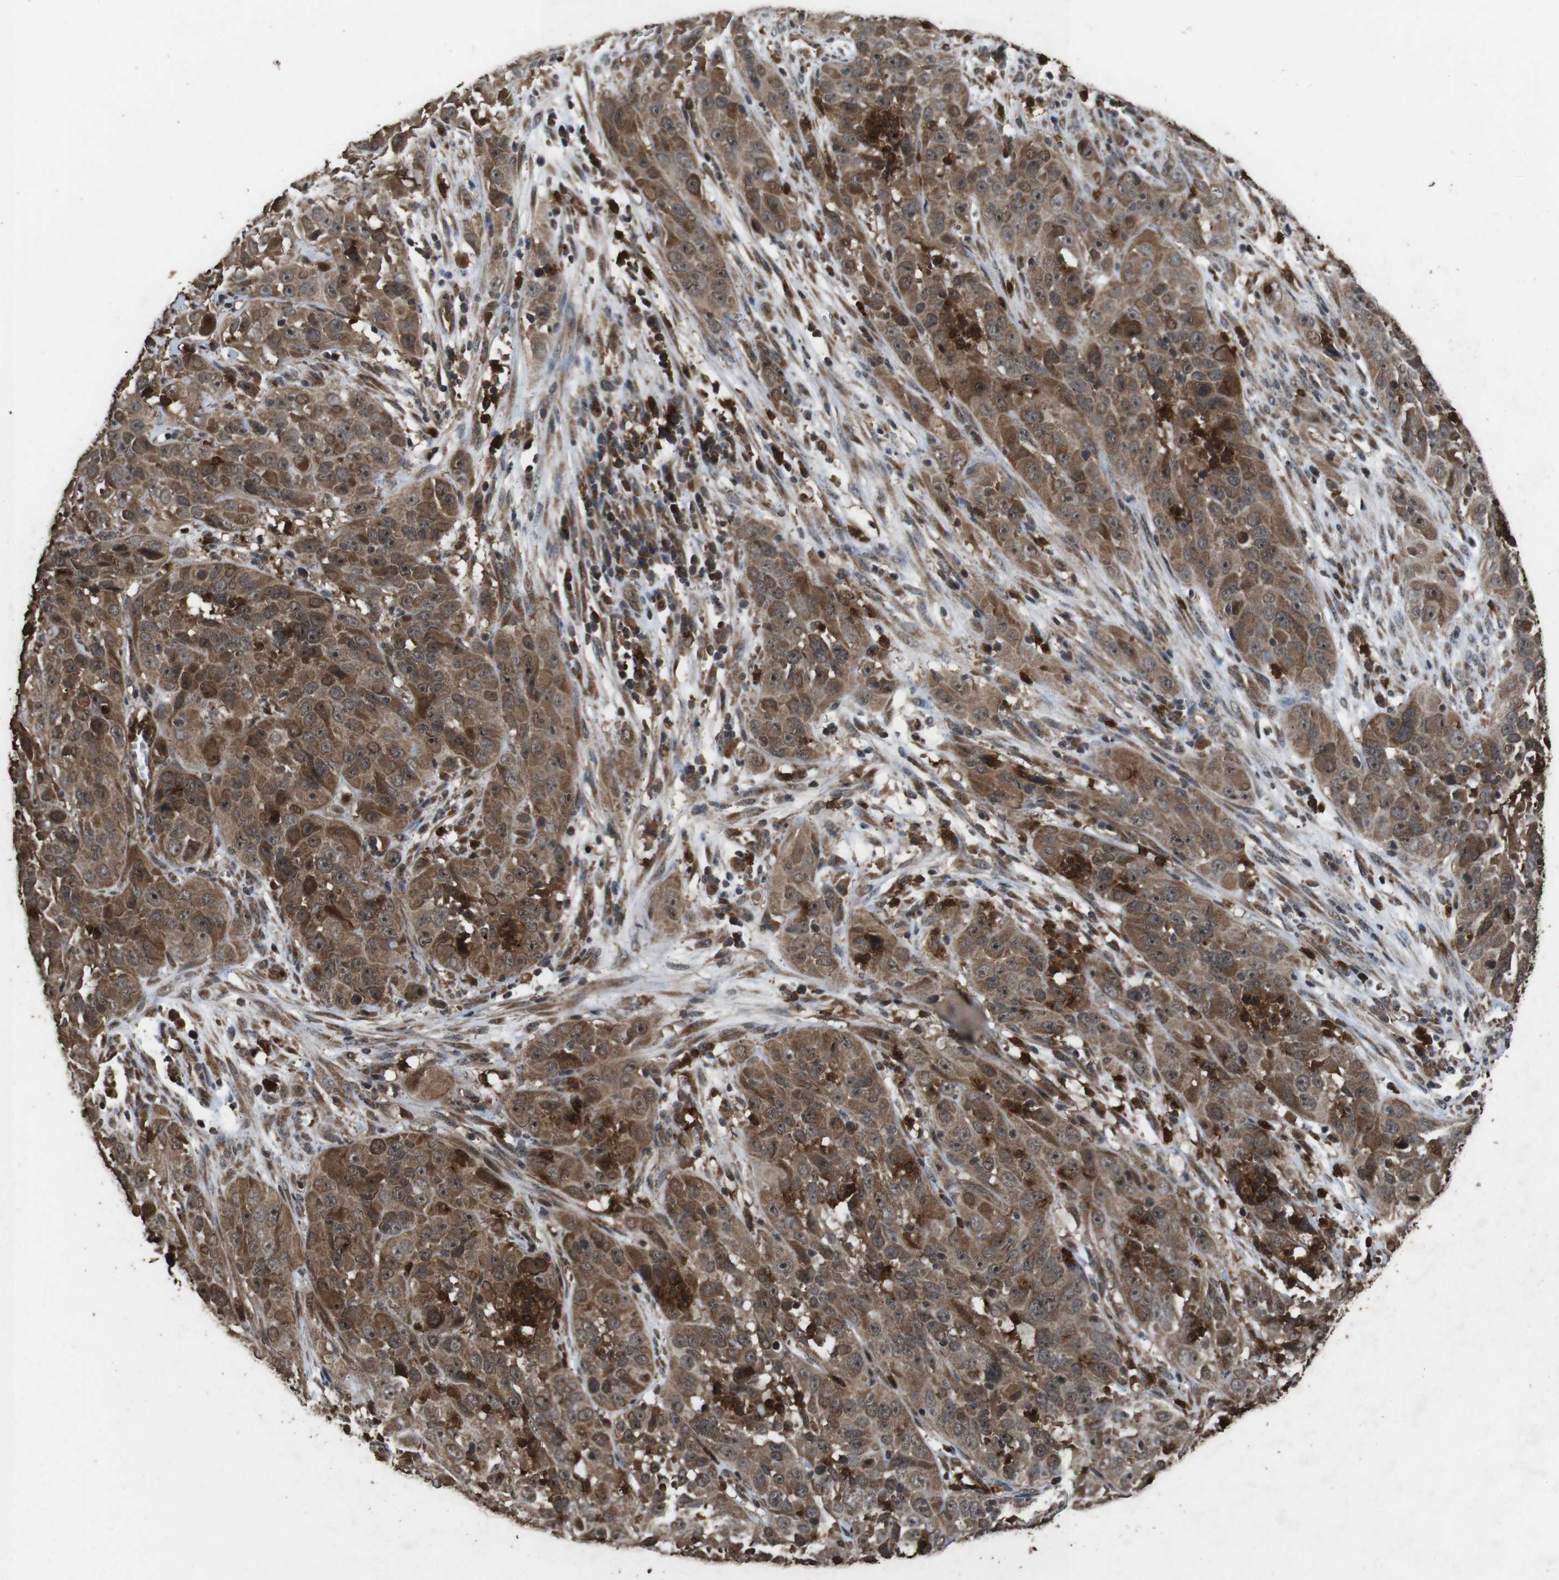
{"staining": {"intensity": "moderate", "quantity": ">75%", "location": "cytoplasmic/membranous"}, "tissue": "cervical cancer", "cell_type": "Tumor cells", "image_type": "cancer", "snomed": [{"axis": "morphology", "description": "Squamous cell carcinoma, NOS"}, {"axis": "topography", "description": "Cervix"}], "caption": "Cervical cancer (squamous cell carcinoma) stained with DAB immunohistochemistry displays medium levels of moderate cytoplasmic/membranous staining in approximately >75% of tumor cells.", "gene": "RRAS2", "patient": {"sex": "female", "age": 32}}